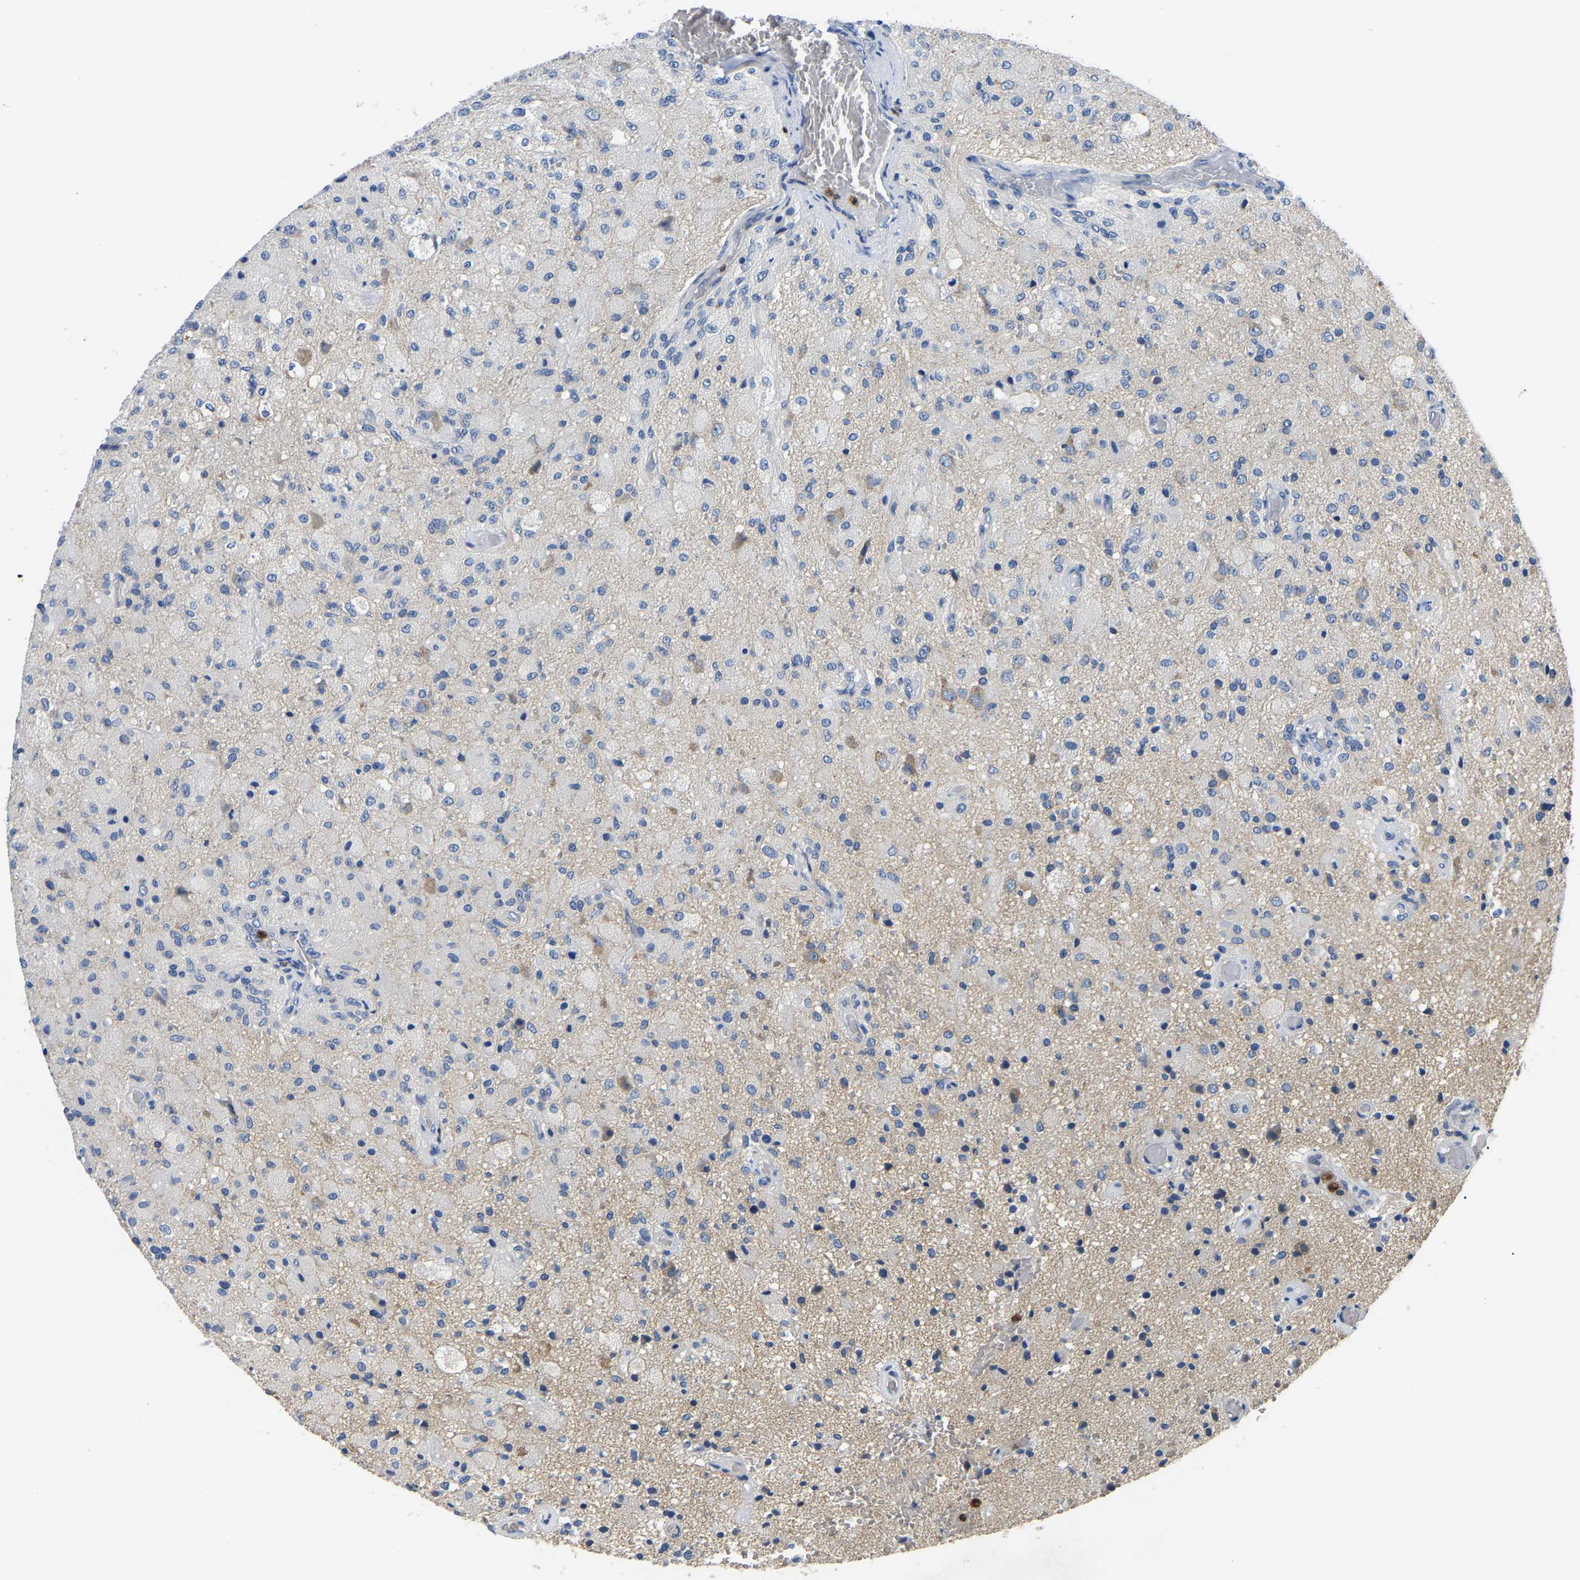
{"staining": {"intensity": "negative", "quantity": "none", "location": "none"}, "tissue": "glioma", "cell_type": "Tumor cells", "image_type": "cancer", "snomed": [{"axis": "morphology", "description": "Normal tissue, NOS"}, {"axis": "morphology", "description": "Glioma, malignant, High grade"}, {"axis": "topography", "description": "Cerebral cortex"}], "caption": "High magnification brightfield microscopy of glioma stained with DAB (brown) and counterstained with hematoxylin (blue): tumor cells show no significant positivity.", "gene": "TOR1B", "patient": {"sex": "male", "age": 77}}